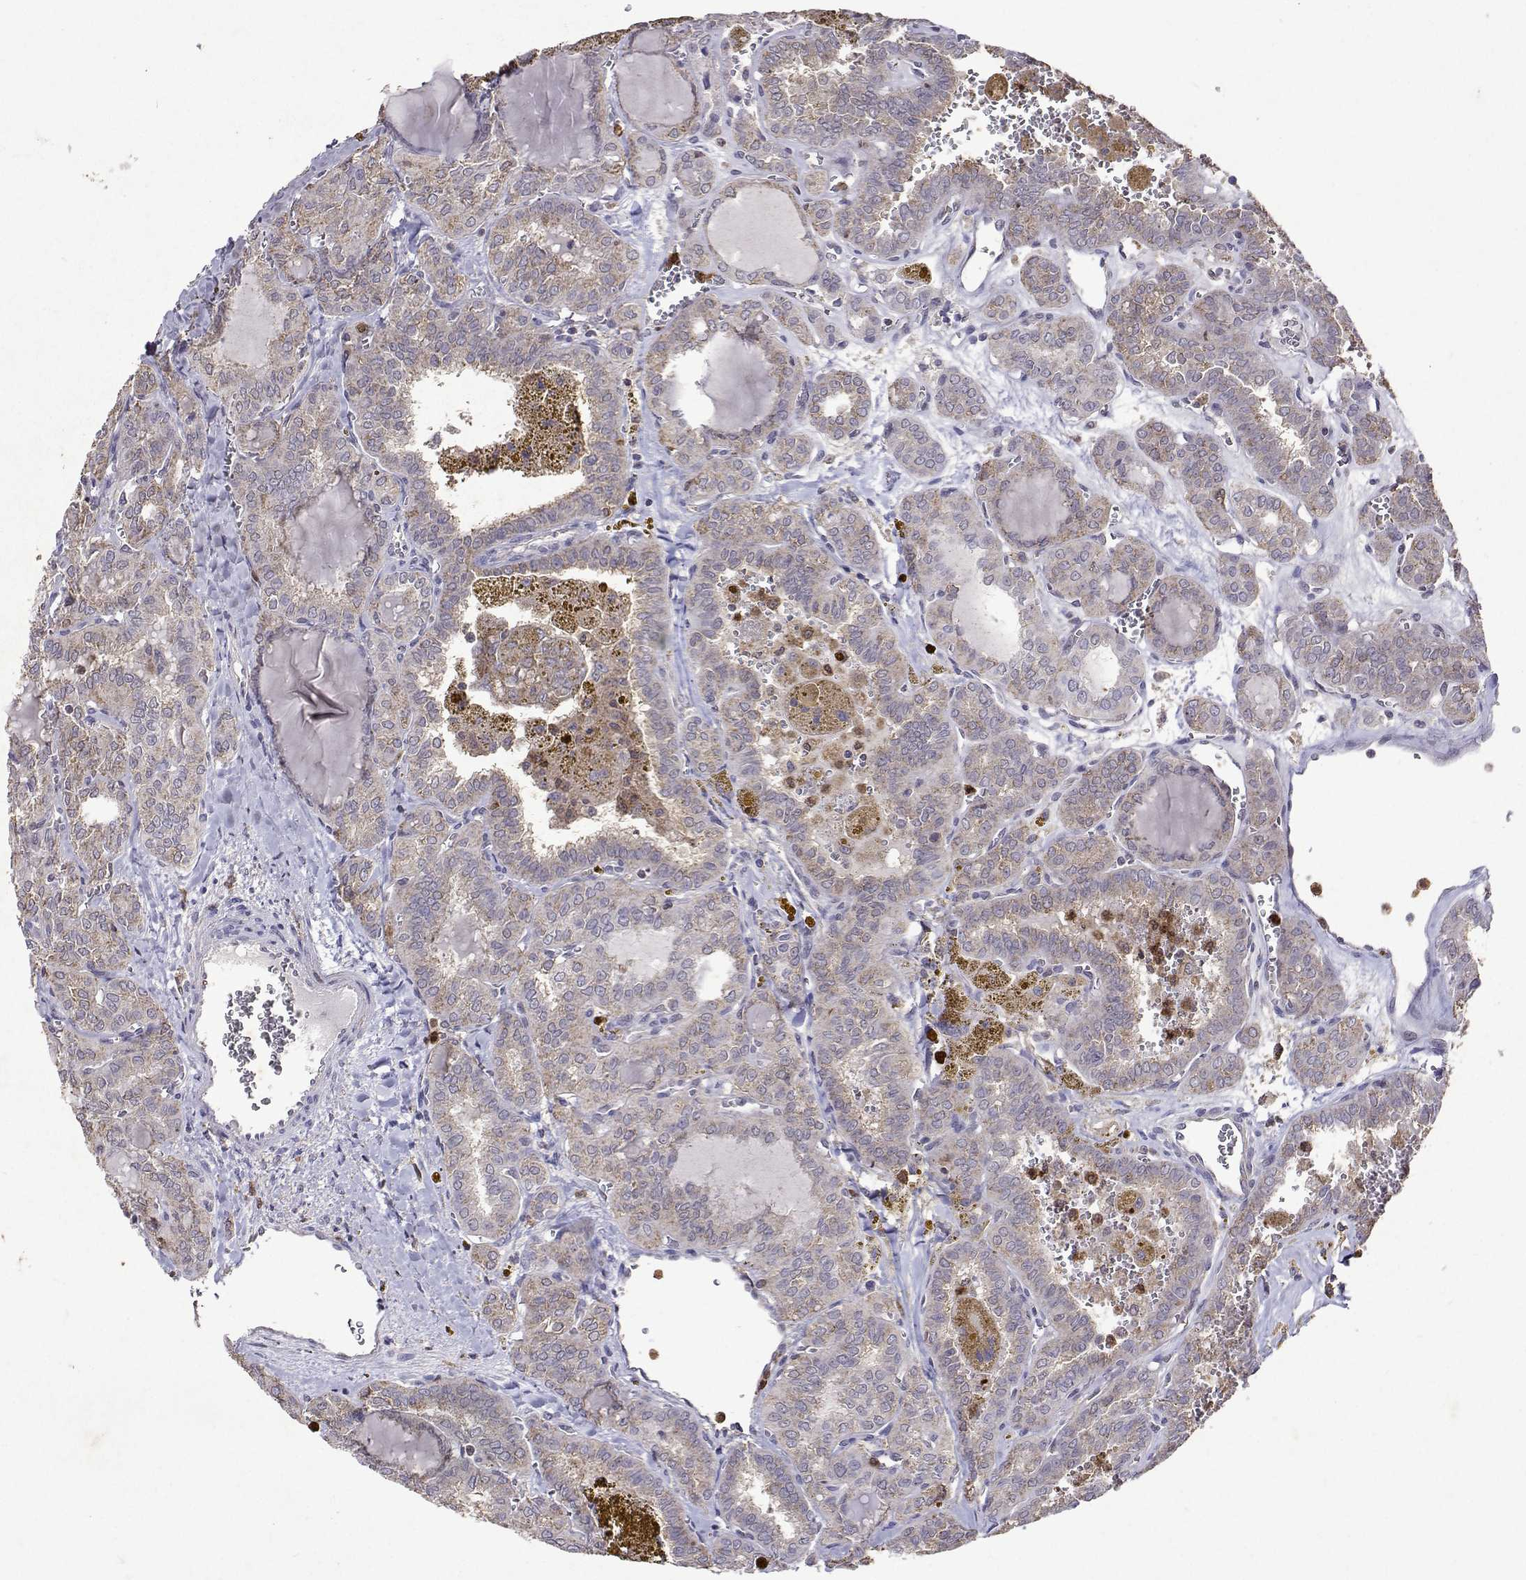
{"staining": {"intensity": "negative", "quantity": "none", "location": "none"}, "tissue": "thyroid cancer", "cell_type": "Tumor cells", "image_type": "cancer", "snomed": [{"axis": "morphology", "description": "Papillary adenocarcinoma, NOS"}, {"axis": "topography", "description": "Thyroid gland"}], "caption": "Immunohistochemistry (IHC) micrograph of thyroid papillary adenocarcinoma stained for a protein (brown), which demonstrates no staining in tumor cells. (DAB immunohistochemistry (IHC), high magnification).", "gene": "APAF1", "patient": {"sex": "female", "age": 41}}